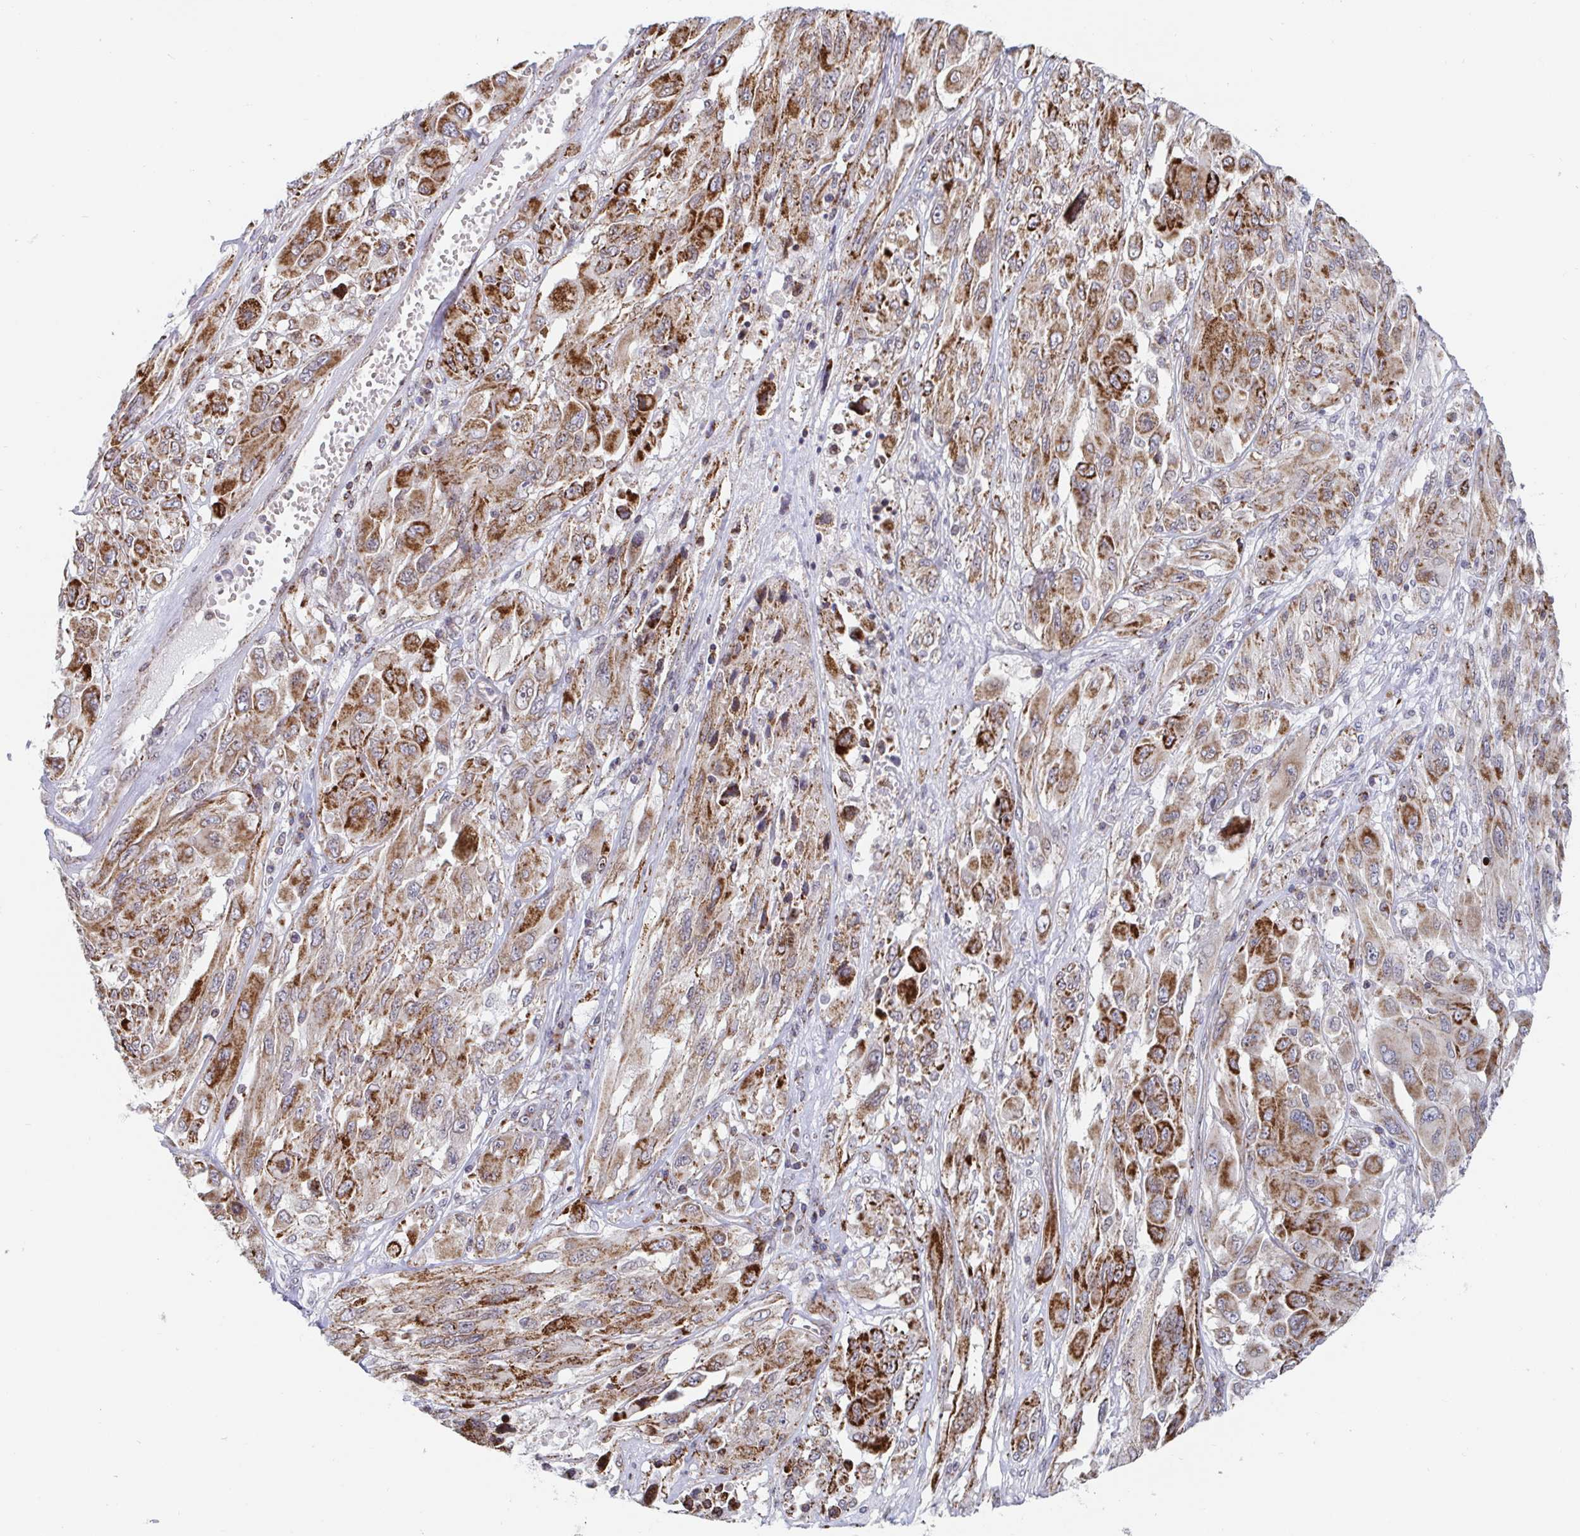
{"staining": {"intensity": "moderate", "quantity": ">75%", "location": "cytoplasmic/membranous"}, "tissue": "melanoma", "cell_type": "Tumor cells", "image_type": "cancer", "snomed": [{"axis": "morphology", "description": "Malignant melanoma, NOS"}, {"axis": "topography", "description": "Skin"}], "caption": "The immunohistochemical stain shows moderate cytoplasmic/membranous staining in tumor cells of melanoma tissue. The protein of interest is stained brown, and the nuclei are stained in blue (DAB (3,3'-diaminobenzidine) IHC with brightfield microscopy, high magnification).", "gene": "STARD8", "patient": {"sex": "female", "age": 91}}